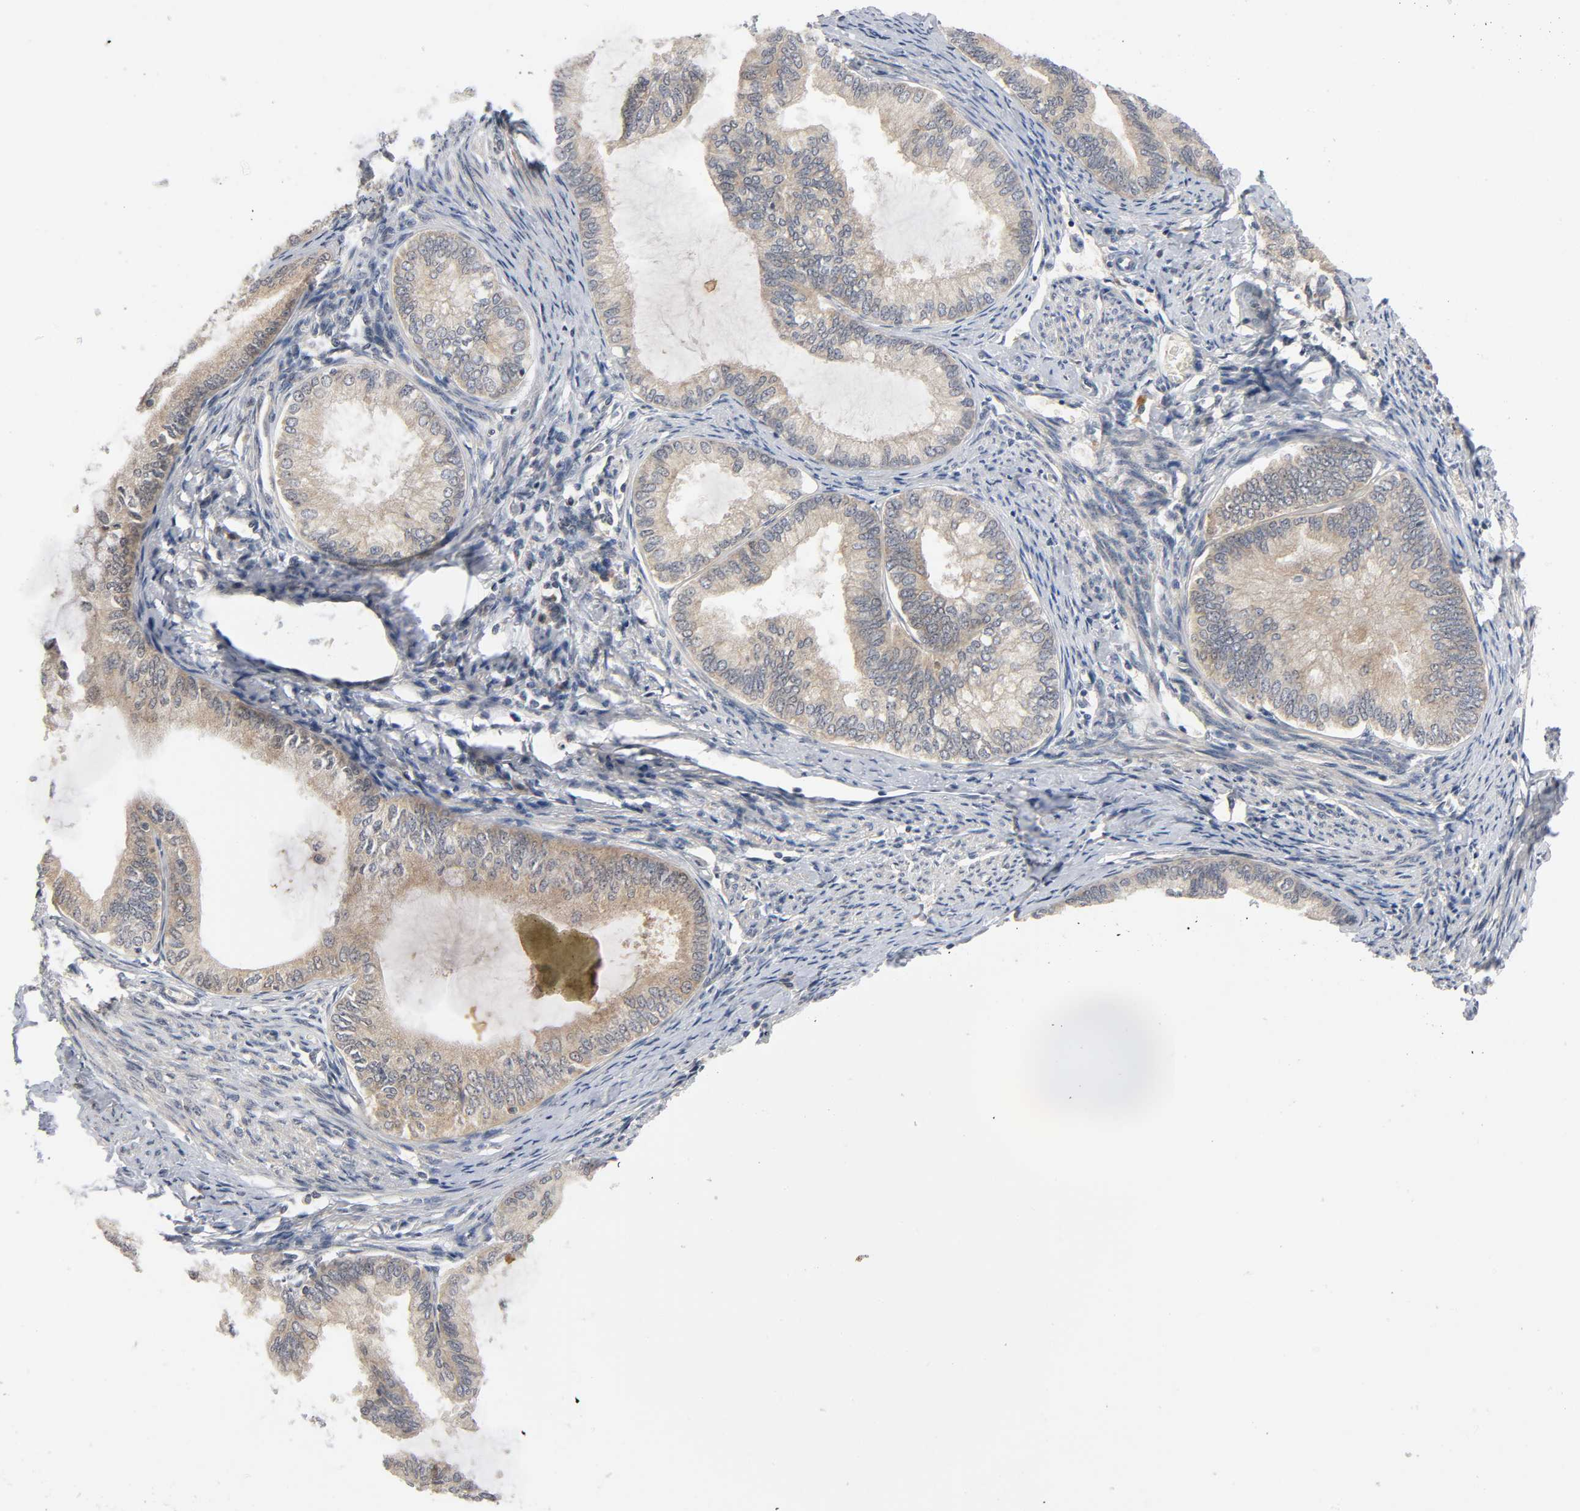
{"staining": {"intensity": "moderate", "quantity": ">75%", "location": "cytoplasmic/membranous"}, "tissue": "endometrial cancer", "cell_type": "Tumor cells", "image_type": "cancer", "snomed": [{"axis": "morphology", "description": "Adenocarcinoma, NOS"}, {"axis": "topography", "description": "Endometrium"}], "caption": "Protein expression by immunohistochemistry (IHC) demonstrates moderate cytoplasmic/membranous positivity in about >75% of tumor cells in endometrial cancer. (Brightfield microscopy of DAB IHC at high magnification).", "gene": "MAPK8", "patient": {"sex": "female", "age": 86}}